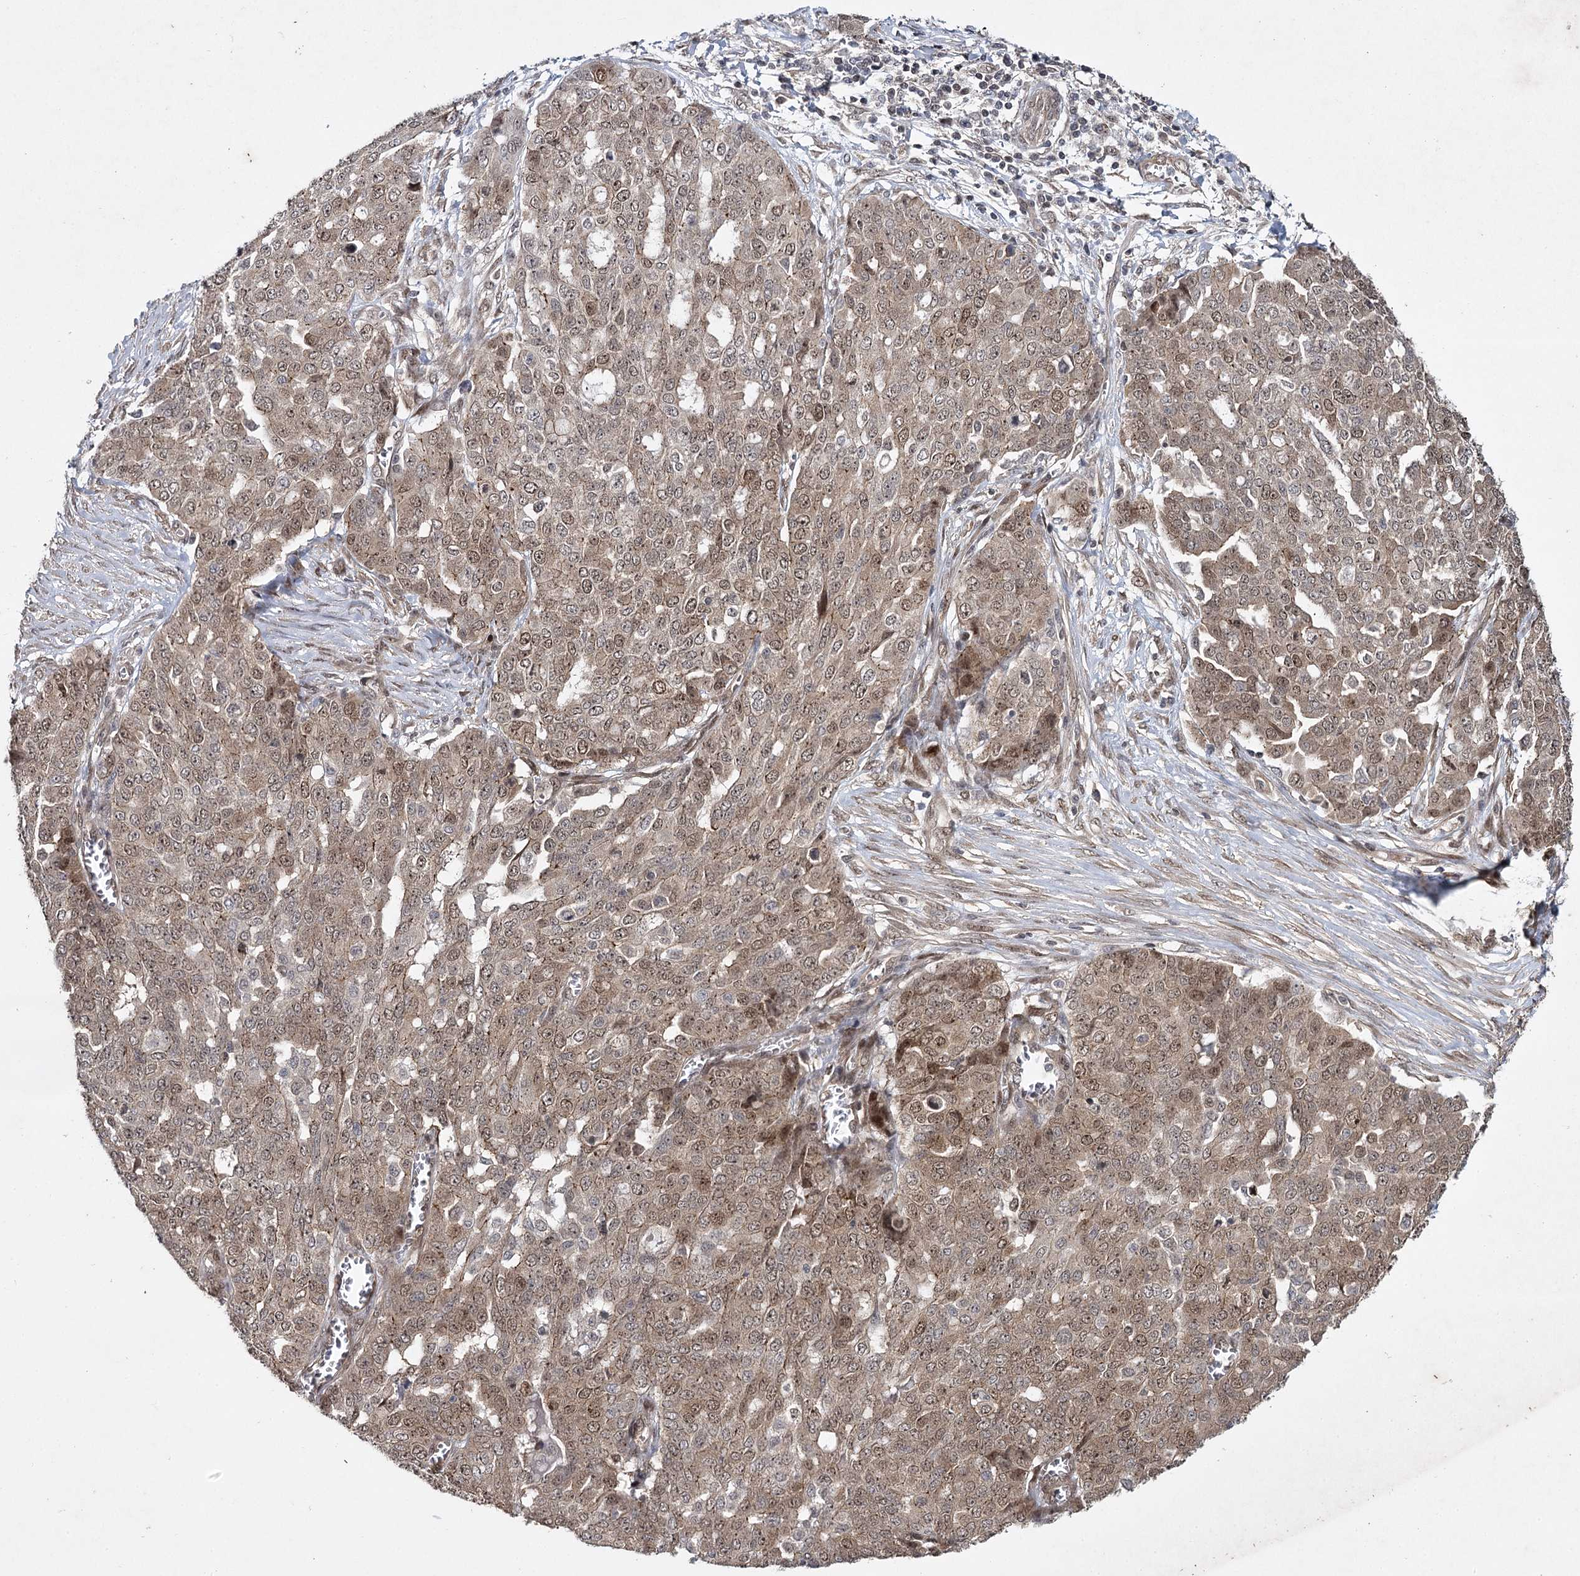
{"staining": {"intensity": "weak", "quantity": ">75%", "location": "cytoplasmic/membranous,nuclear"}, "tissue": "ovarian cancer", "cell_type": "Tumor cells", "image_type": "cancer", "snomed": [{"axis": "morphology", "description": "Cystadenocarcinoma, serous, NOS"}, {"axis": "topography", "description": "Soft tissue"}, {"axis": "topography", "description": "Ovary"}], "caption": "Immunohistochemical staining of ovarian serous cystadenocarcinoma reveals low levels of weak cytoplasmic/membranous and nuclear protein staining in about >75% of tumor cells.", "gene": "DCUN1D4", "patient": {"sex": "female", "age": 57}}